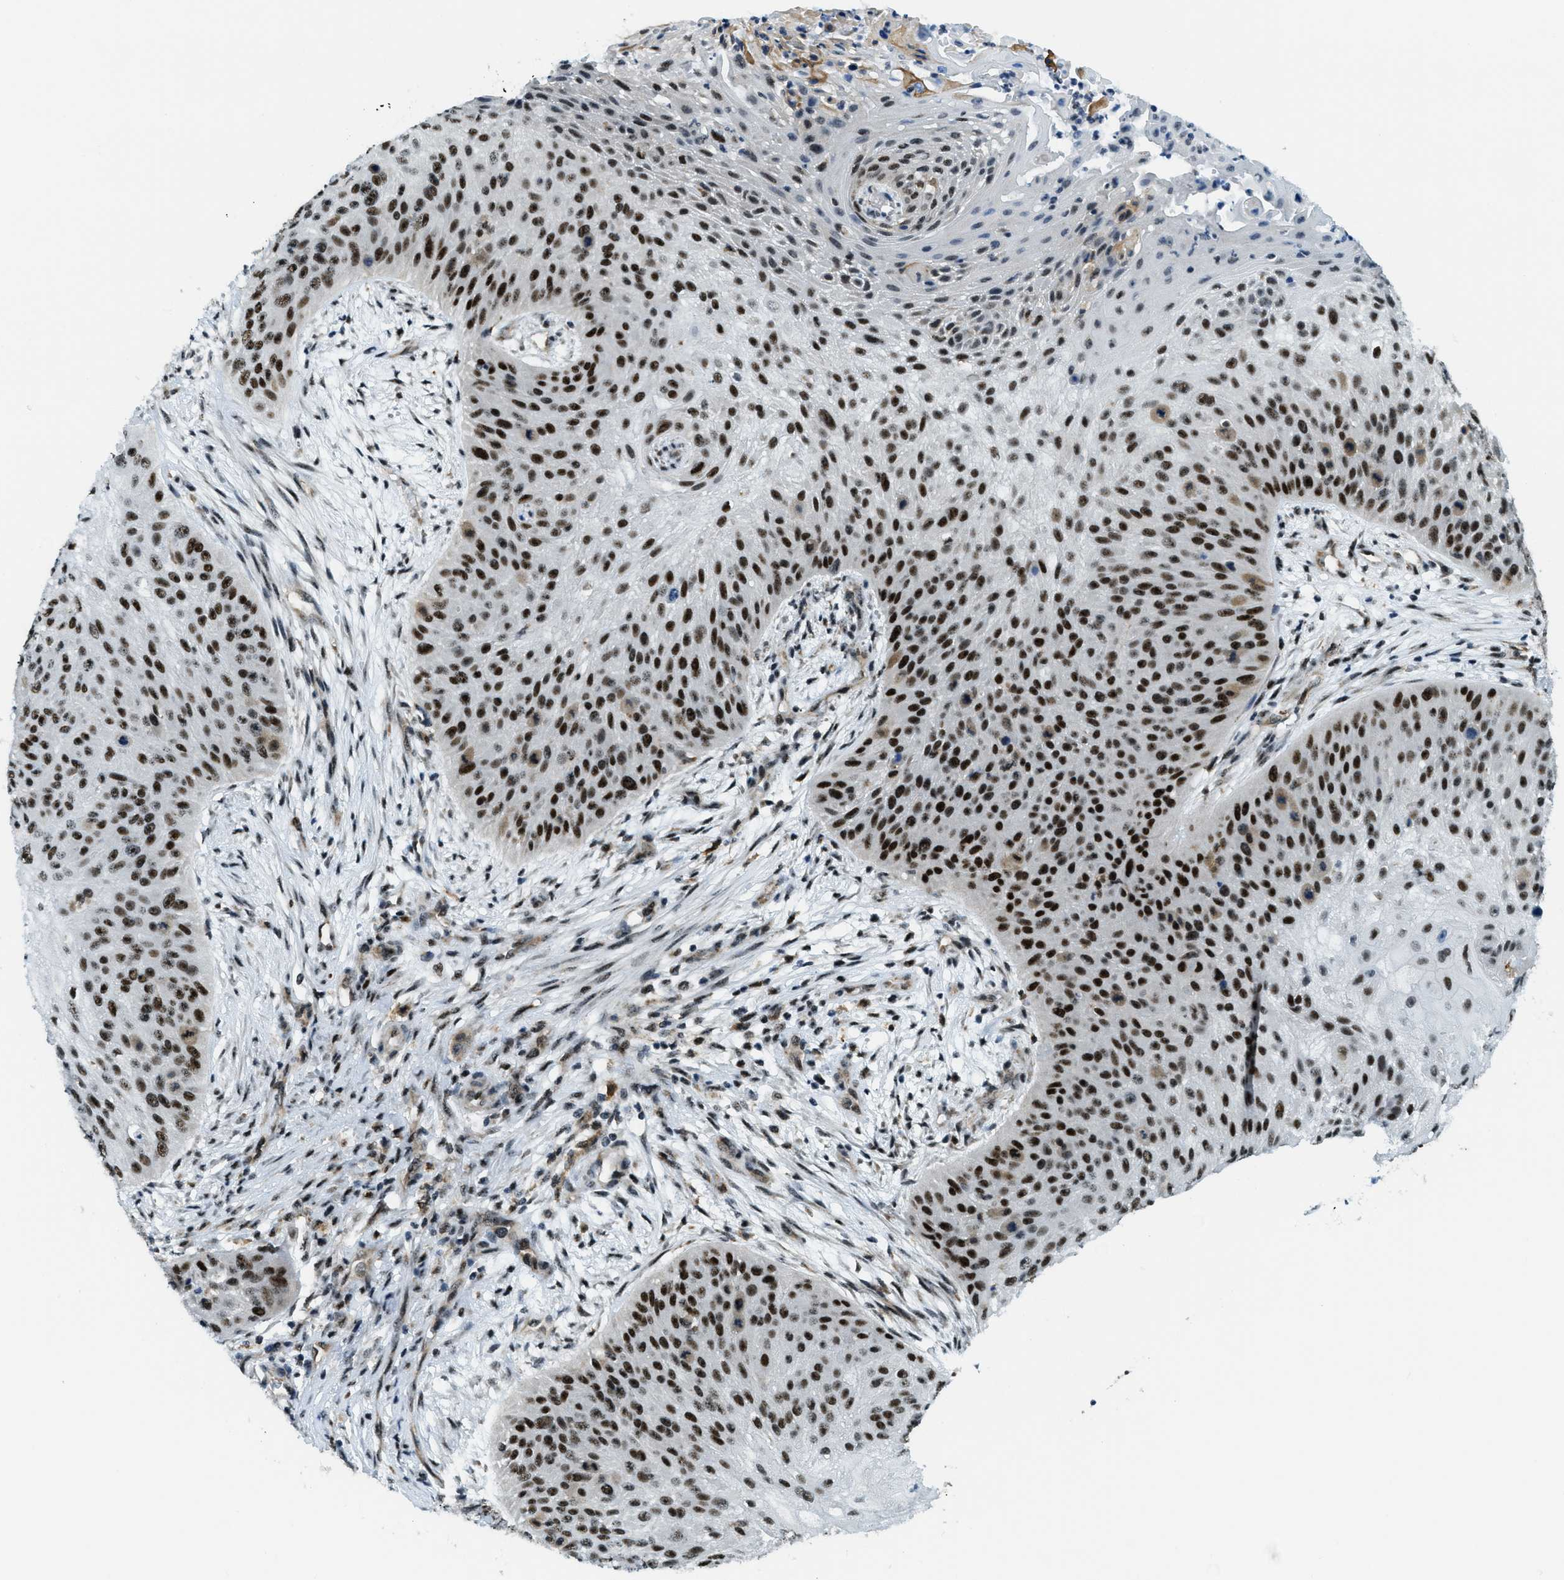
{"staining": {"intensity": "strong", "quantity": ">75%", "location": "nuclear"}, "tissue": "skin cancer", "cell_type": "Tumor cells", "image_type": "cancer", "snomed": [{"axis": "morphology", "description": "Squamous cell carcinoma, NOS"}, {"axis": "topography", "description": "Skin"}], "caption": "Protein expression analysis of human squamous cell carcinoma (skin) reveals strong nuclear expression in about >75% of tumor cells. (DAB (3,3'-diaminobenzidine) = brown stain, brightfield microscopy at high magnification).", "gene": "SP100", "patient": {"sex": "female", "age": 80}}